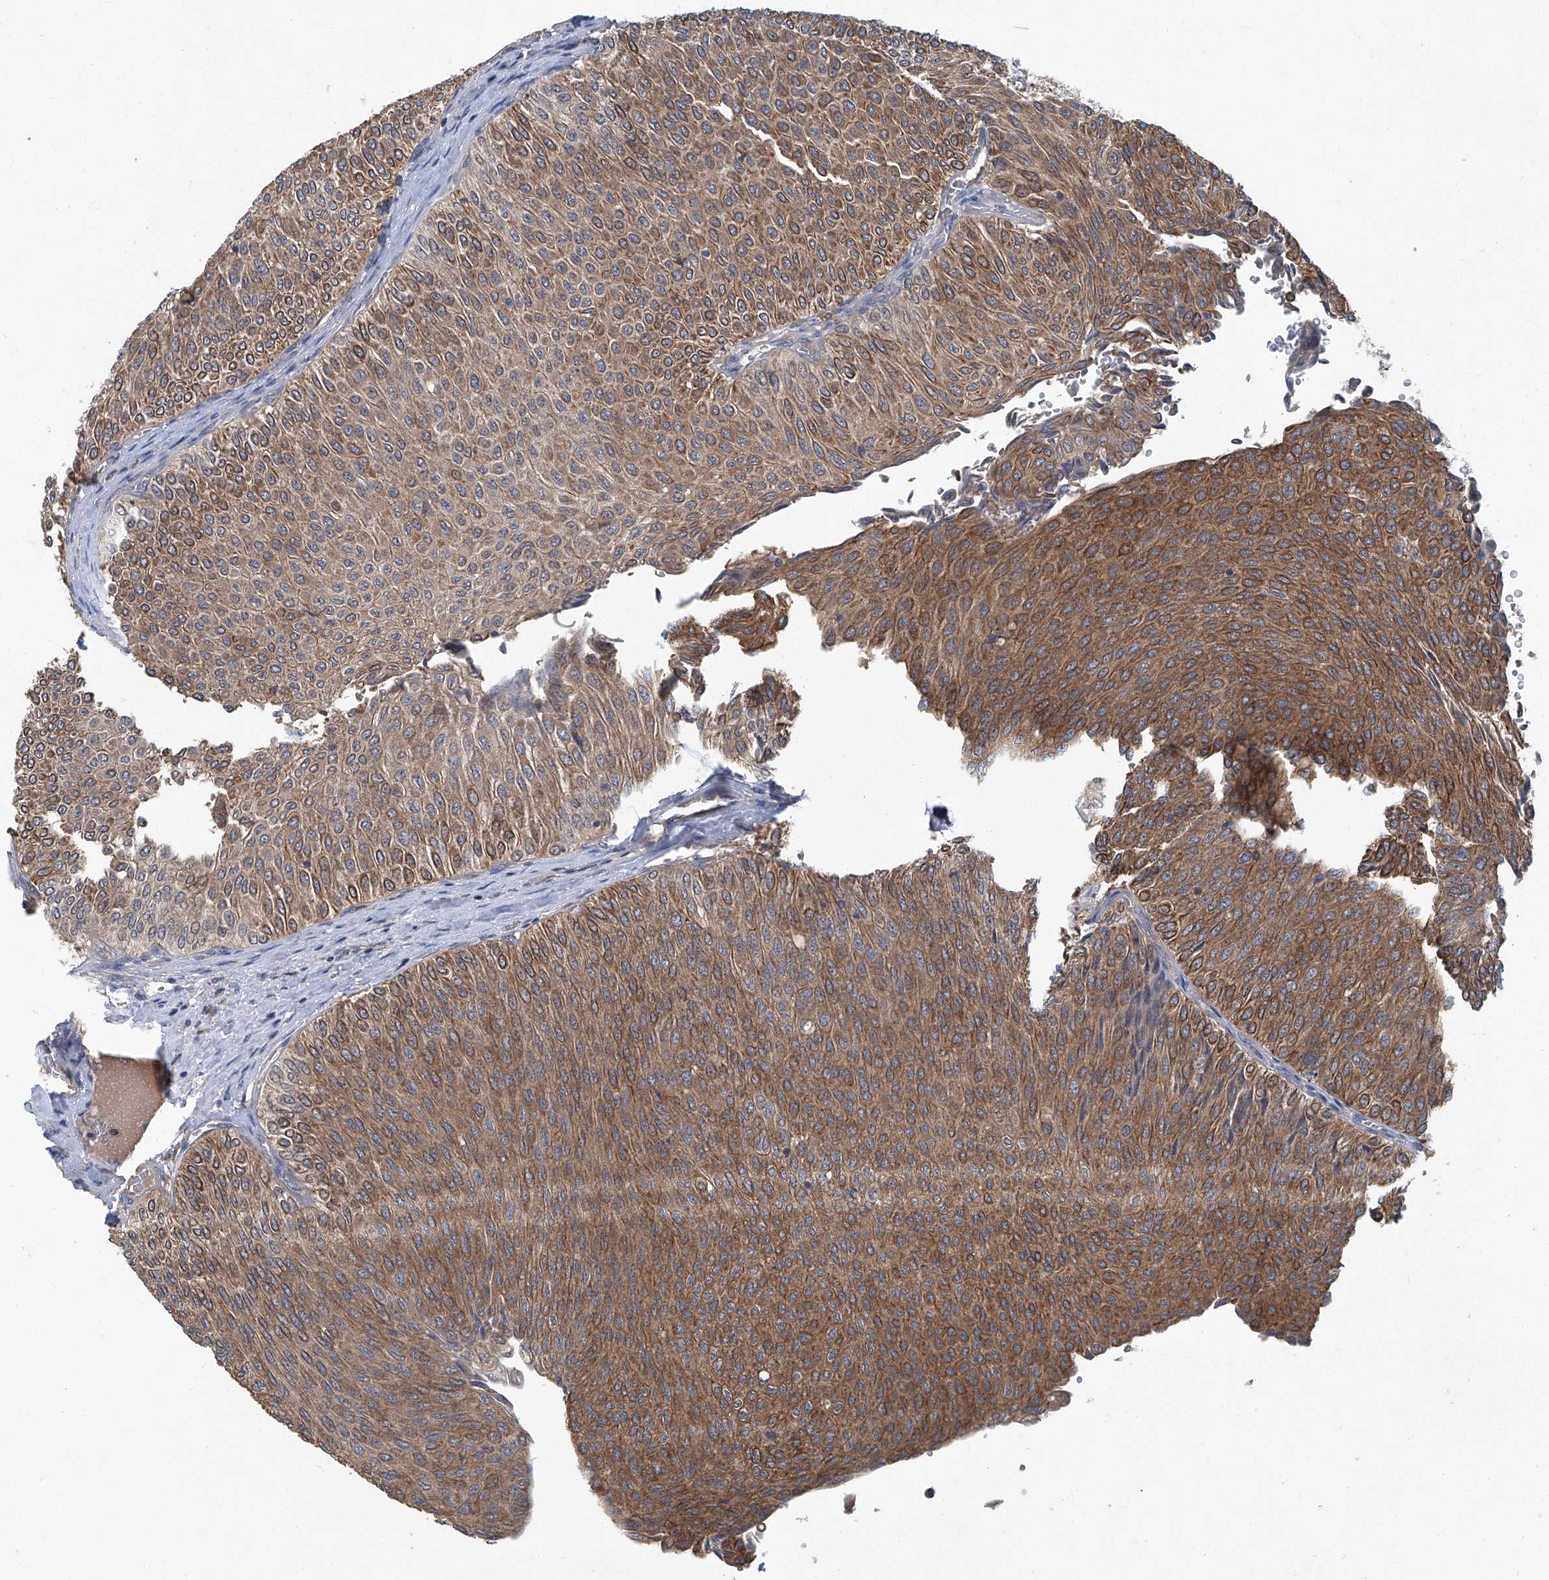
{"staining": {"intensity": "moderate", "quantity": ">75%", "location": "cytoplasmic/membranous"}, "tissue": "urothelial cancer", "cell_type": "Tumor cells", "image_type": "cancer", "snomed": [{"axis": "morphology", "description": "Urothelial carcinoma, Low grade"}, {"axis": "topography", "description": "Urinary bladder"}], "caption": "Urothelial cancer stained for a protein (brown) shows moderate cytoplasmic/membranous positive staining in approximately >75% of tumor cells.", "gene": "ANKRD34A", "patient": {"sex": "male", "age": 78}}